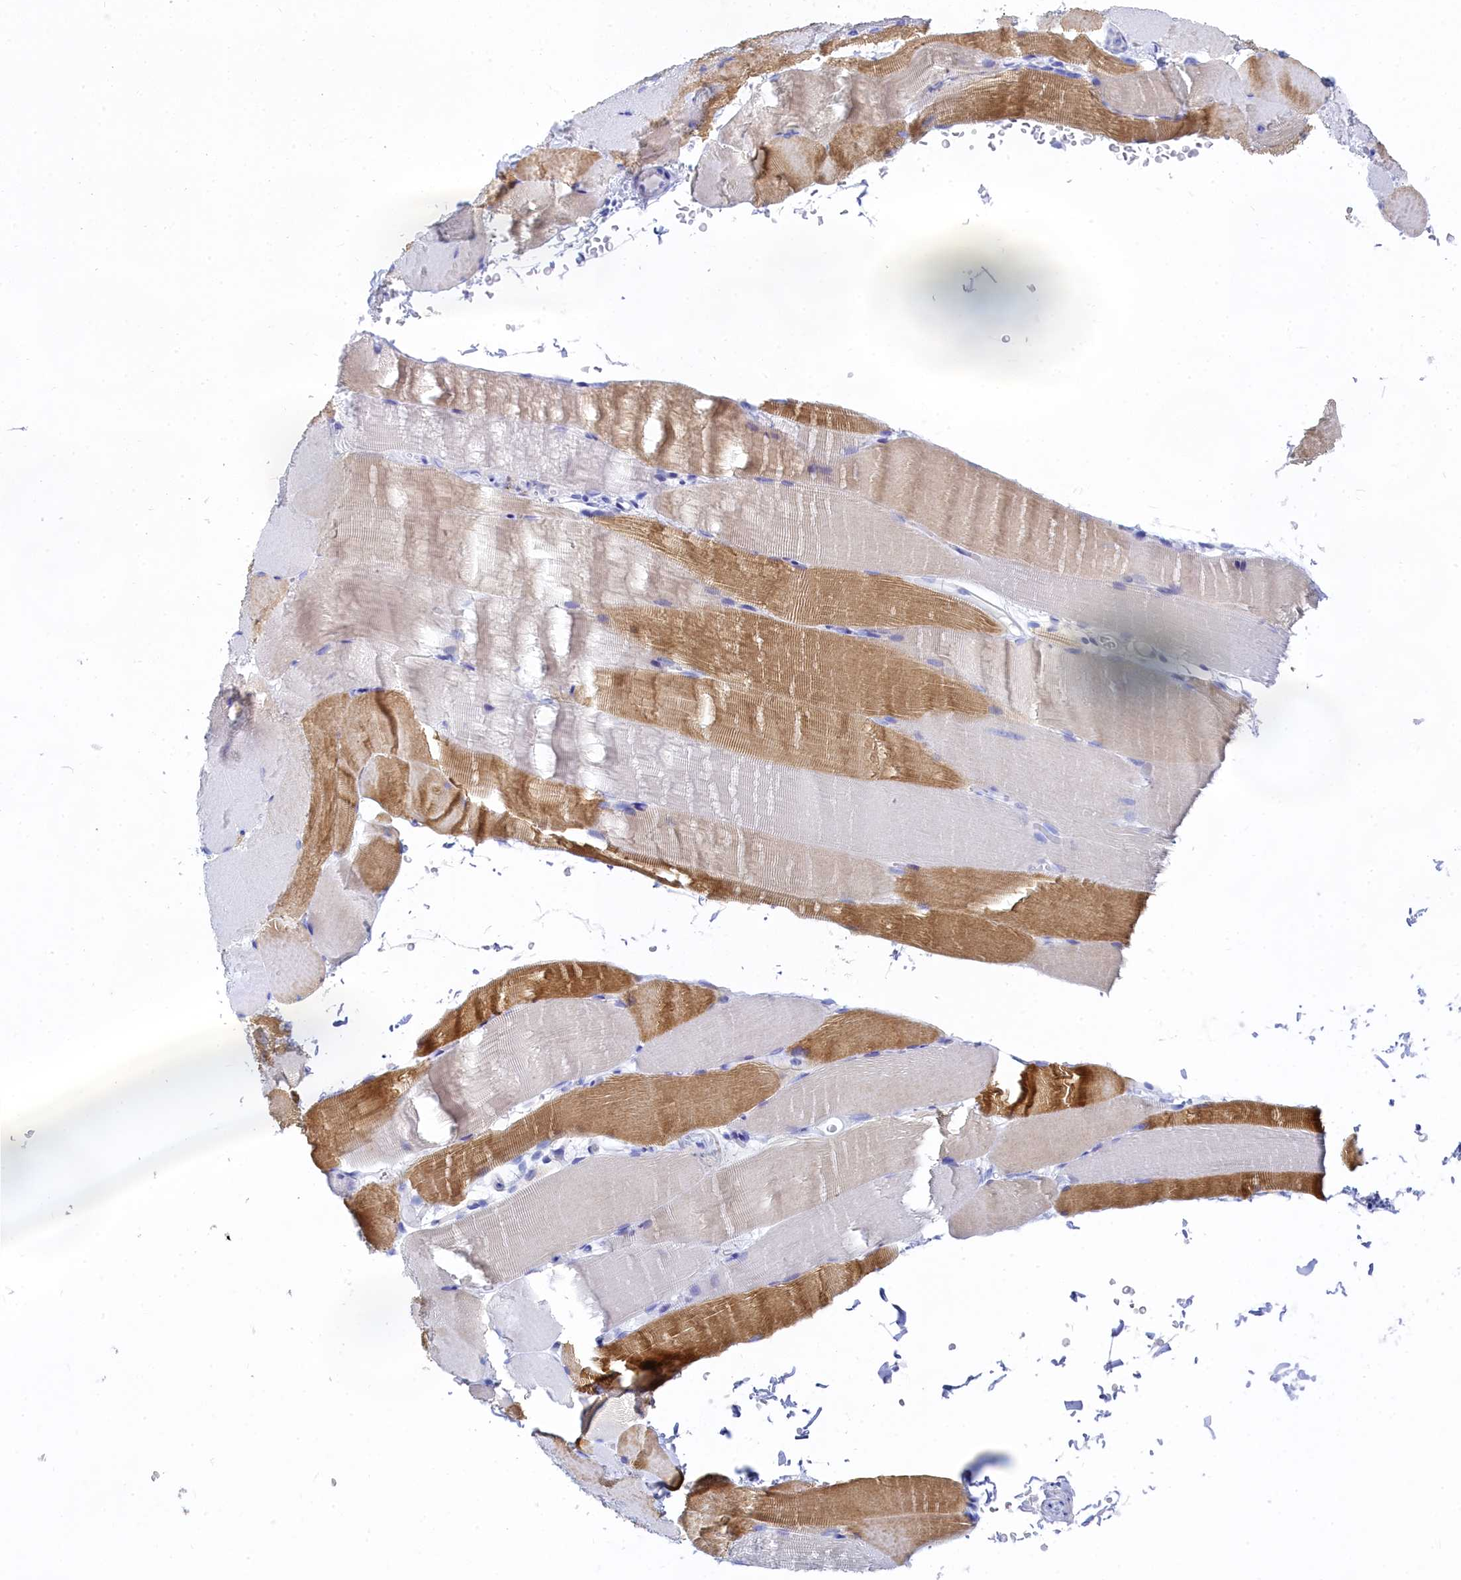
{"staining": {"intensity": "moderate", "quantity": "25%-75%", "location": "cytoplasmic/membranous"}, "tissue": "skeletal muscle", "cell_type": "Myocytes", "image_type": "normal", "snomed": [{"axis": "morphology", "description": "Normal tissue, NOS"}, {"axis": "topography", "description": "Skeletal muscle"}, {"axis": "topography", "description": "Parathyroid gland"}], "caption": "IHC (DAB) staining of normal human skeletal muscle exhibits moderate cytoplasmic/membranous protein expression in approximately 25%-75% of myocytes. (DAB IHC, brown staining for protein, blue staining for nuclei).", "gene": "TRIM10", "patient": {"sex": "female", "age": 37}}